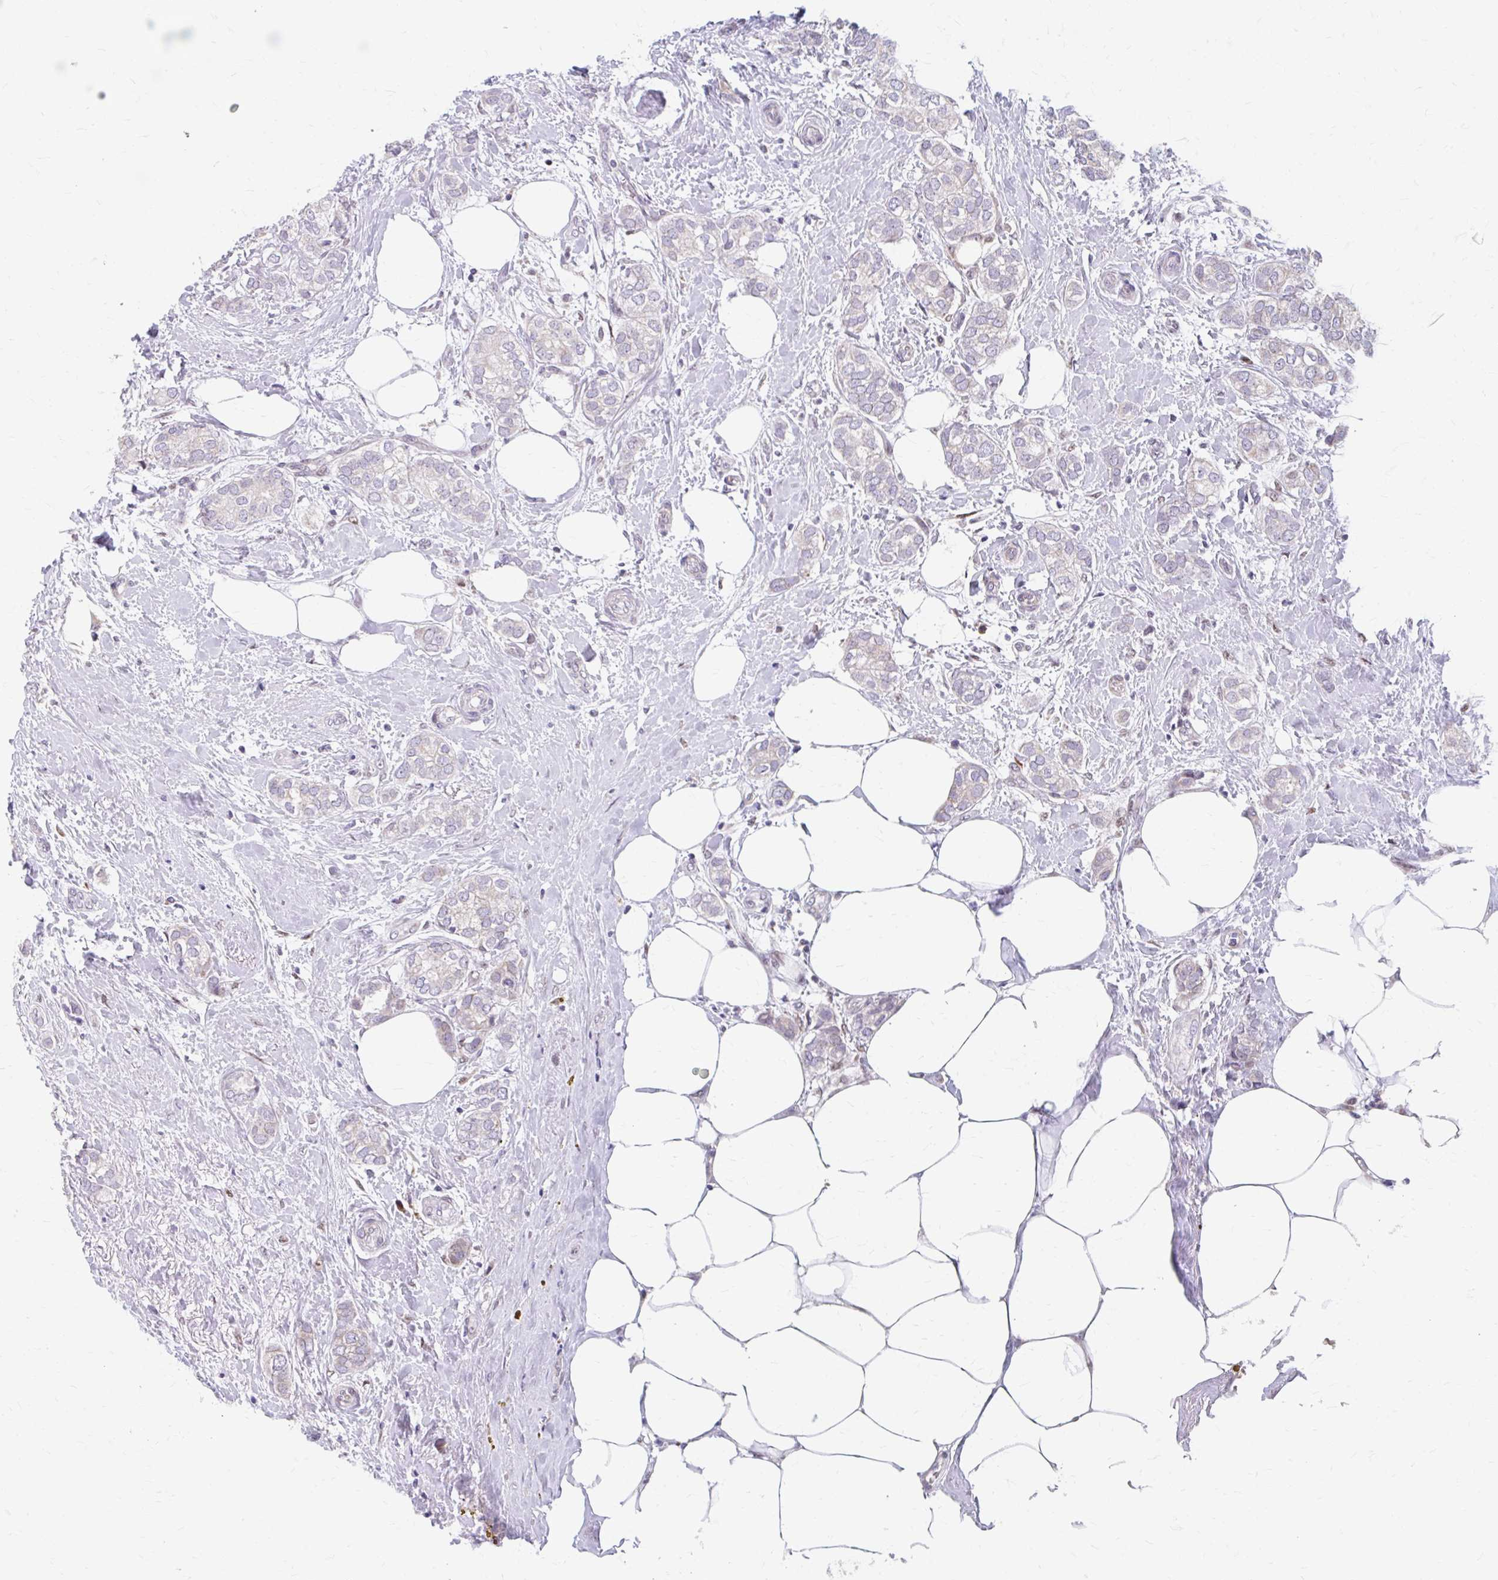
{"staining": {"intensity": "weak", "quantity": "<25%", "location": "cytoplasmic/membranous"}, "tissue": "breast cancer", "cell_type": "Tumor cells", "image_type": "cancer", "snomed": [{"axis": "morphology", "description": "Duct carcinoma"}, {"axis": "topography", "description": "Breast"}], "caption": "The immunohistochemistry image has no significant expression in tumor cells of breast cancer (invasive ductal carcinoma) tissue.", "gene": "BEAN1", "patient": {"sex": "female", "age": 73}}